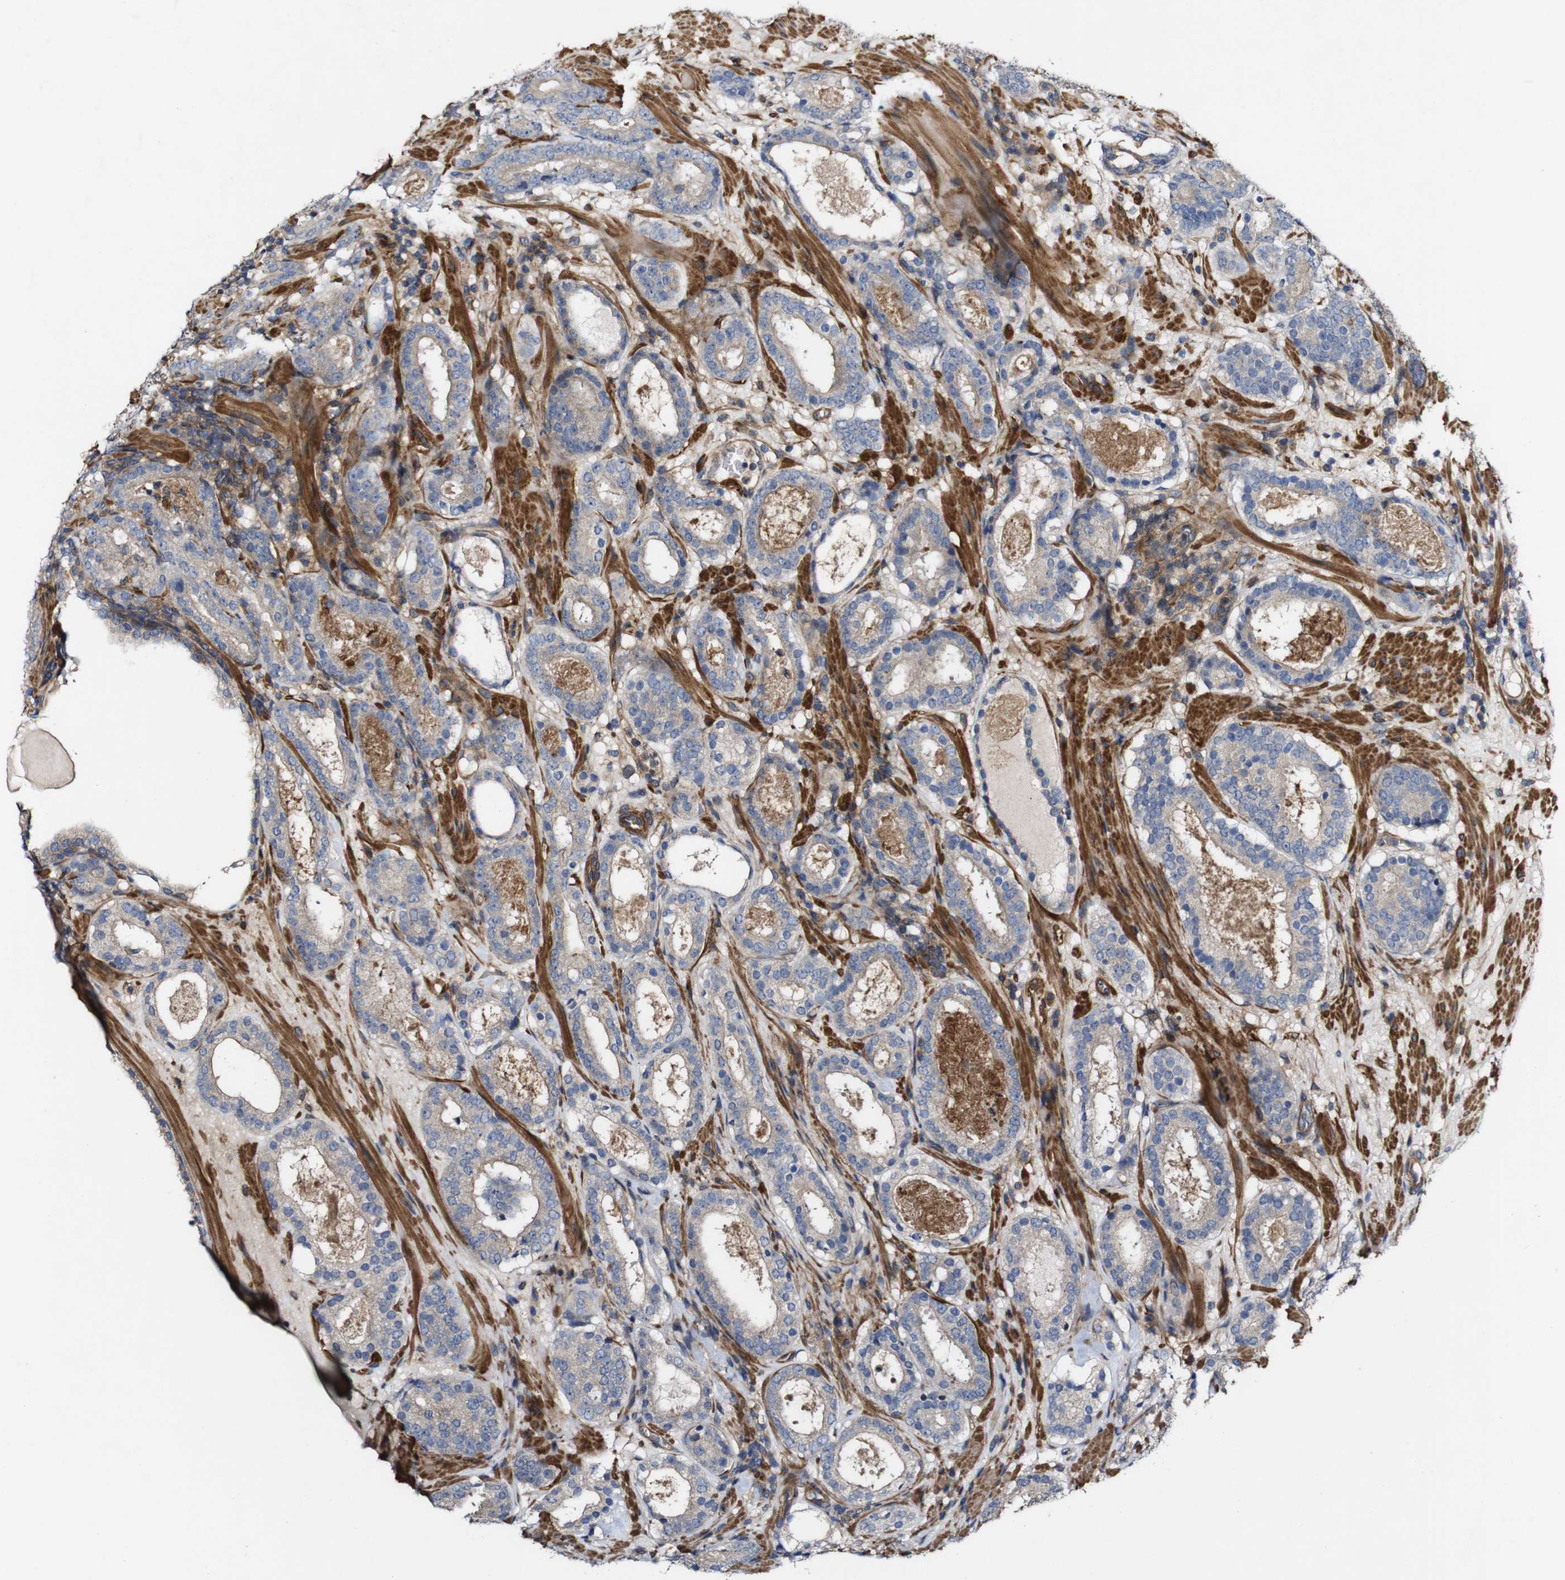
{"staining": {"intensity": "weak", "quantity": ">75%", "location": "cytoplasmic/membranous"}, "tissue": "prostate cancer", "cell_type": "Tumor cells", "image_type": "cancer", "snomed": [{"axis": "morphology", "description": "Adenocarcinoma, Low grade"}, {"axis": "topography", "description": "Prostate"}], "caption": "IHC staining of prostate cancer (low-grade adenocarcinoma), which displays low levels of weak cytoplasmic/membranous expression in approximately >75% of tumor cells indicating weak cytoplasmic/membranous protein positivity. The staining was performed using DAB (3,3'-diaminobenzidine) (brown) for protein detection and nuclei were counterstained in hematoxylin (blue).", "gene": "GSDME", "patient": {"sex": "male", "age": 69}}